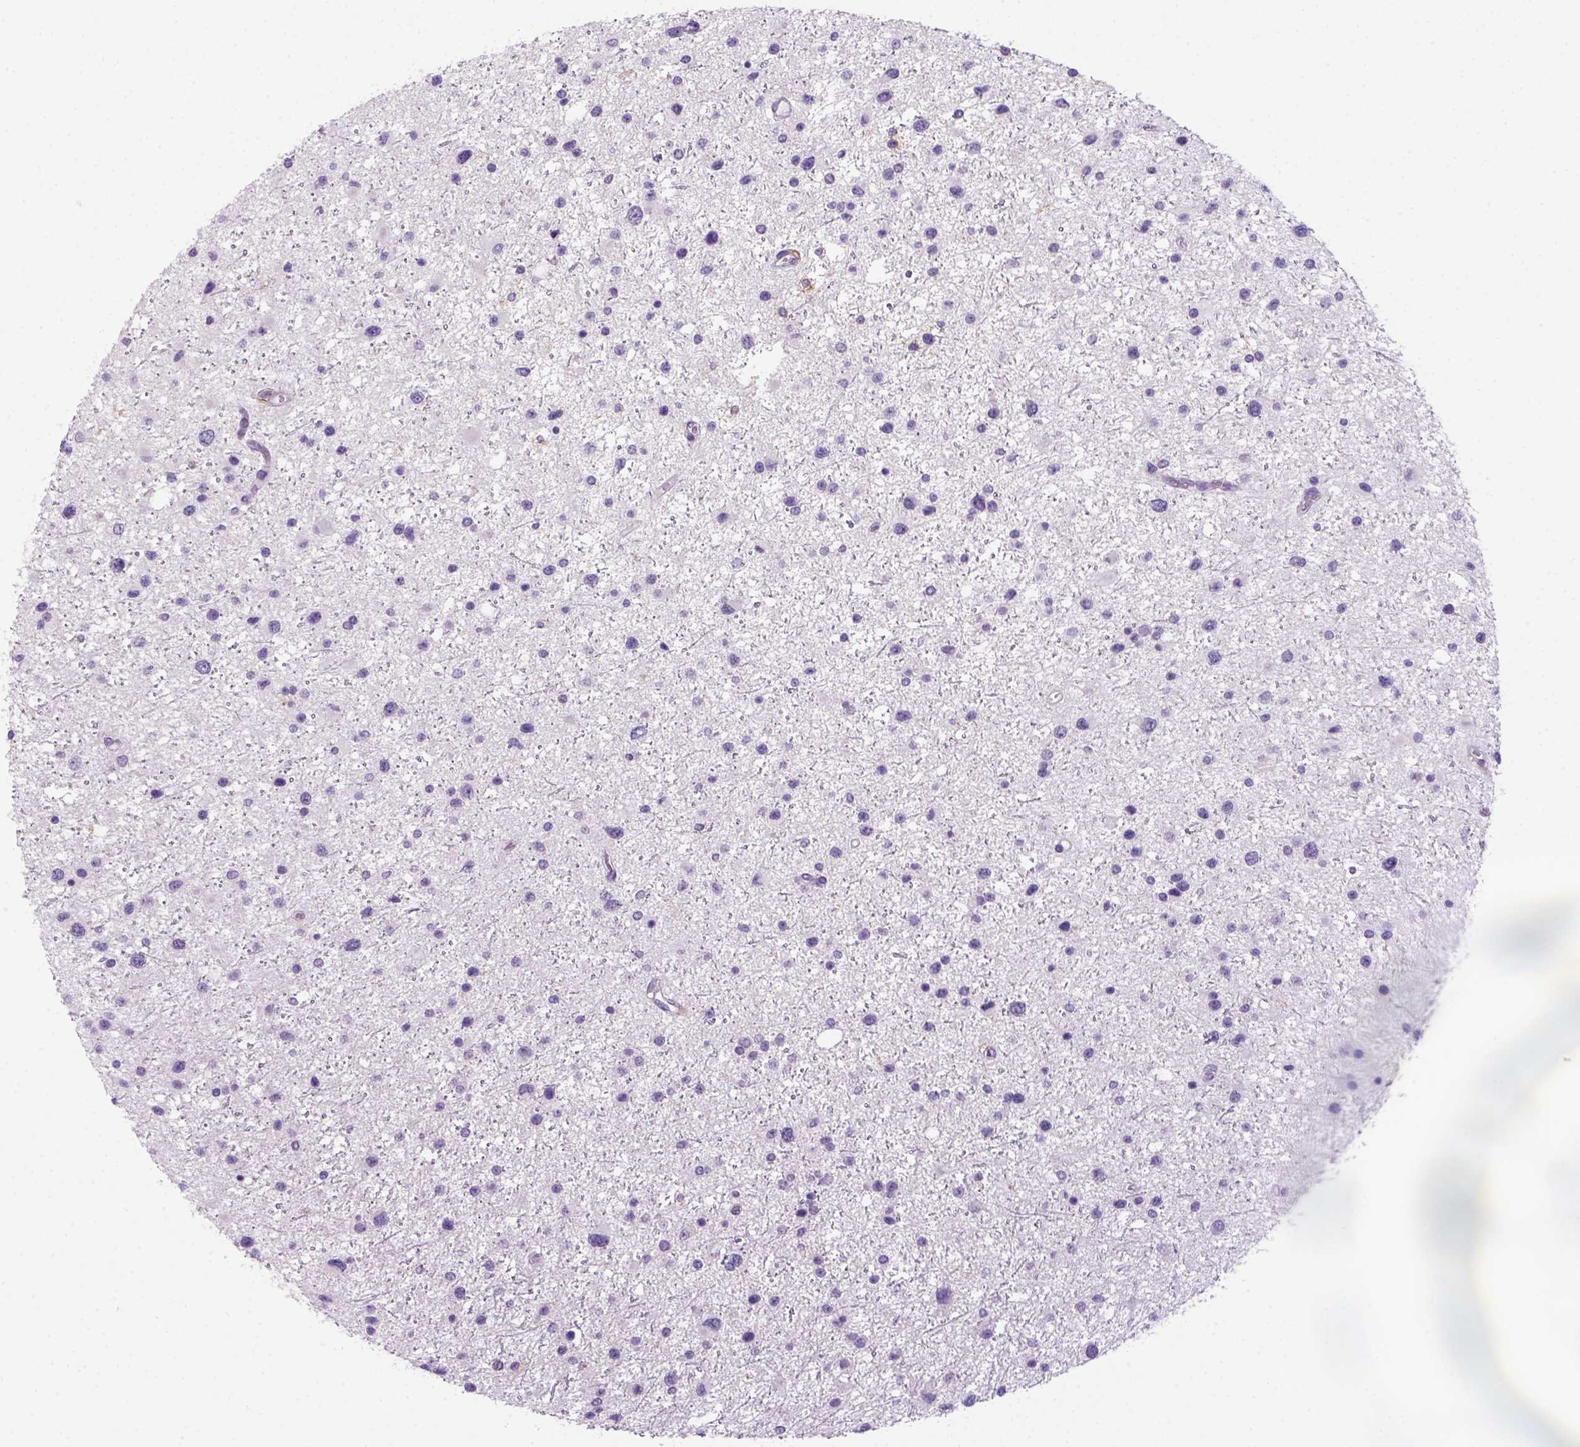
{"staining": {"intensity": "negative", "quantity": "none", "location": "none"}, "tissue": "glioma", "cell_type": "Tumor cells", "image_type": "cancer", "snomed": [{"axis": "morphology", "description": "Glioma, malignant, Low grade"}, {"axis": "topography", "description": "Brain"}], "caption": "This is an IHC histopathology image of human glioma. There is no positivity in tumor cells.", "gene": "CD14", "patient": {"sex": "female", "age": 32}}